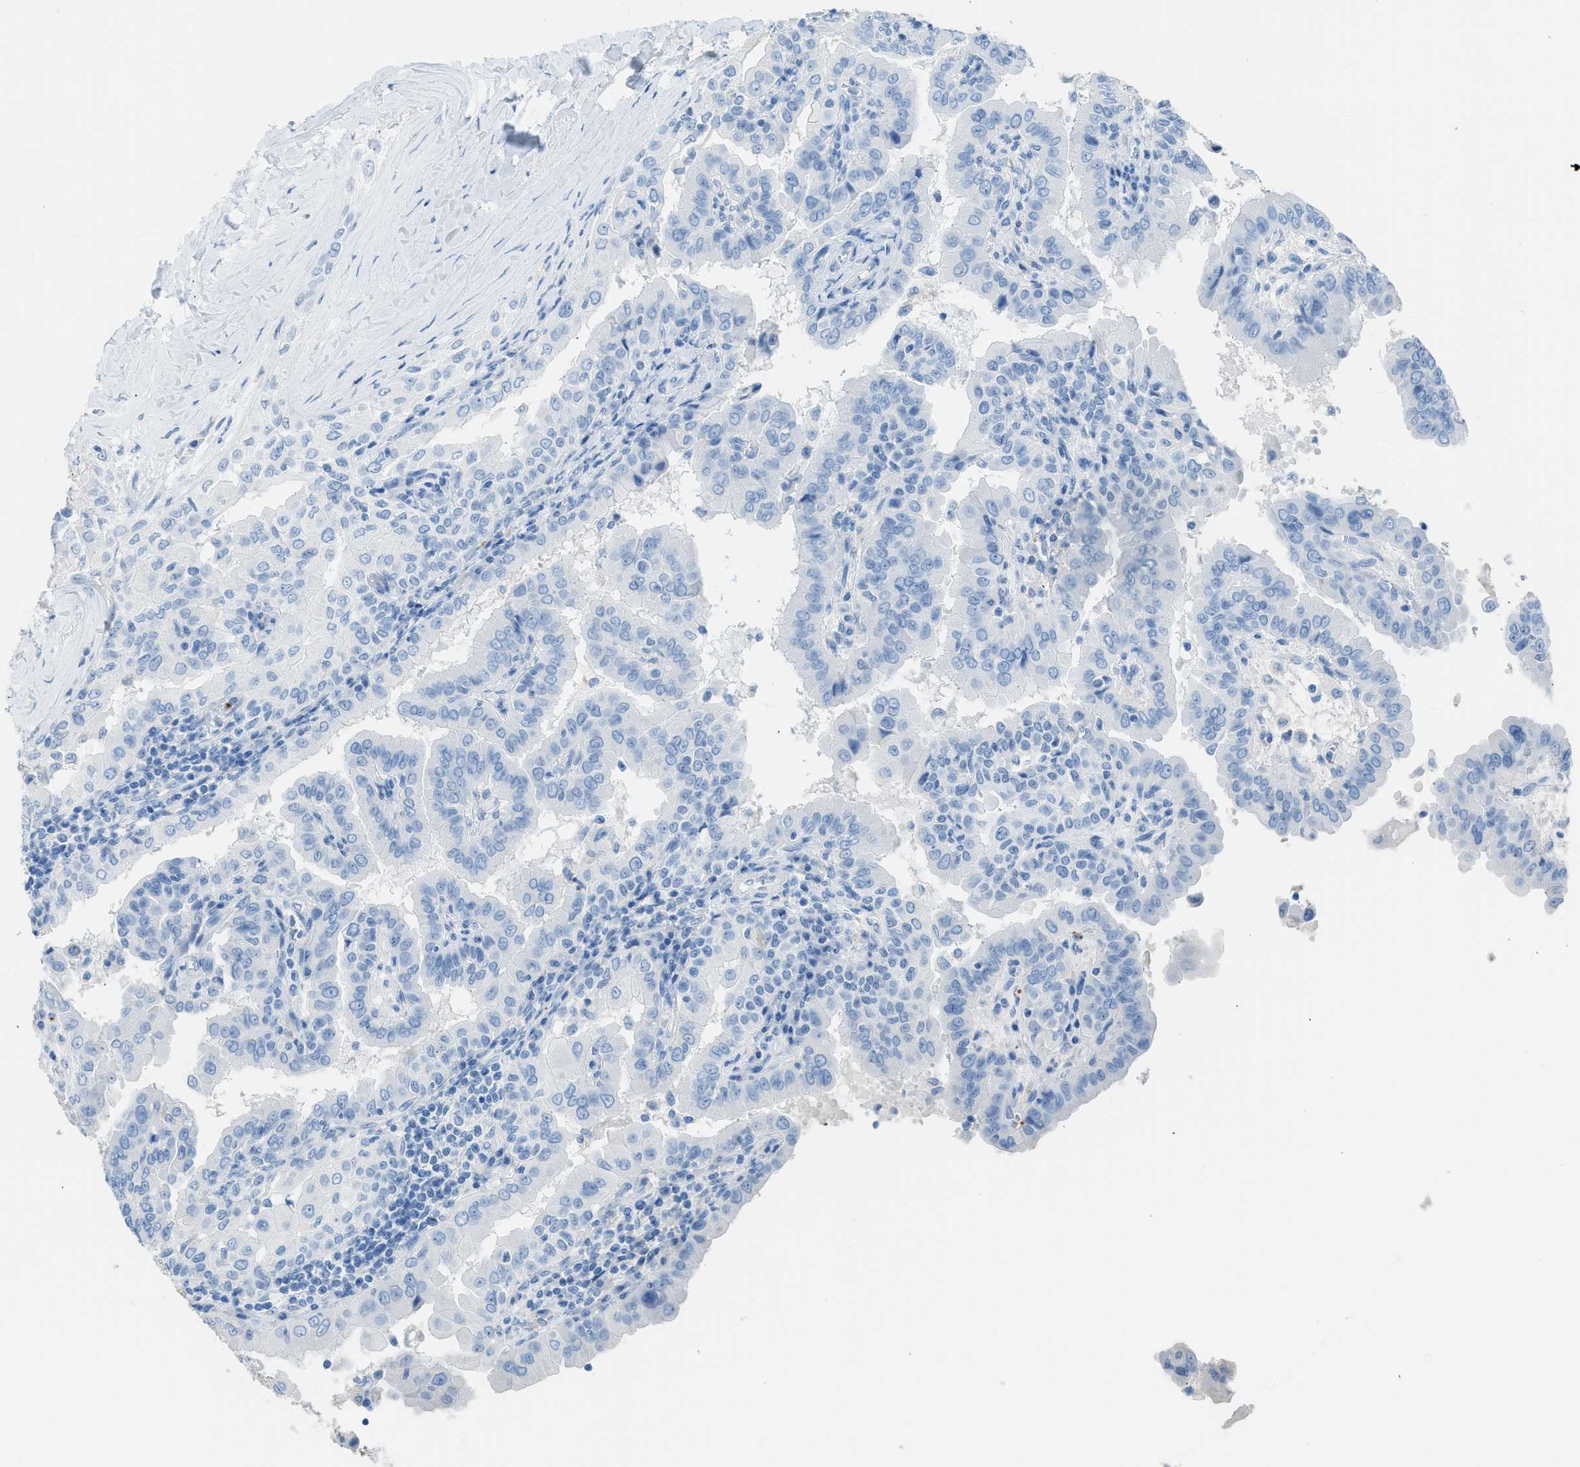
{"staining": {"intensity": "negative", "quantity": "none", "location": "none"}, "tissue": "thyroid cancer", "cell_type": "Tumor cells", "image_type": "cancer", "snomed": [{"axis": "morphology", "description": "Papillary adenocarcinoma, NOS"}, {"axis": "topography", "description": "Thyroid gland"}], "caption": "A micrograph of human thyroid papillary adenocarcinoma is negative for staining in tumor cells.", "gene": "FAIM2", "patient": {"sex": "male", "age": 33}}